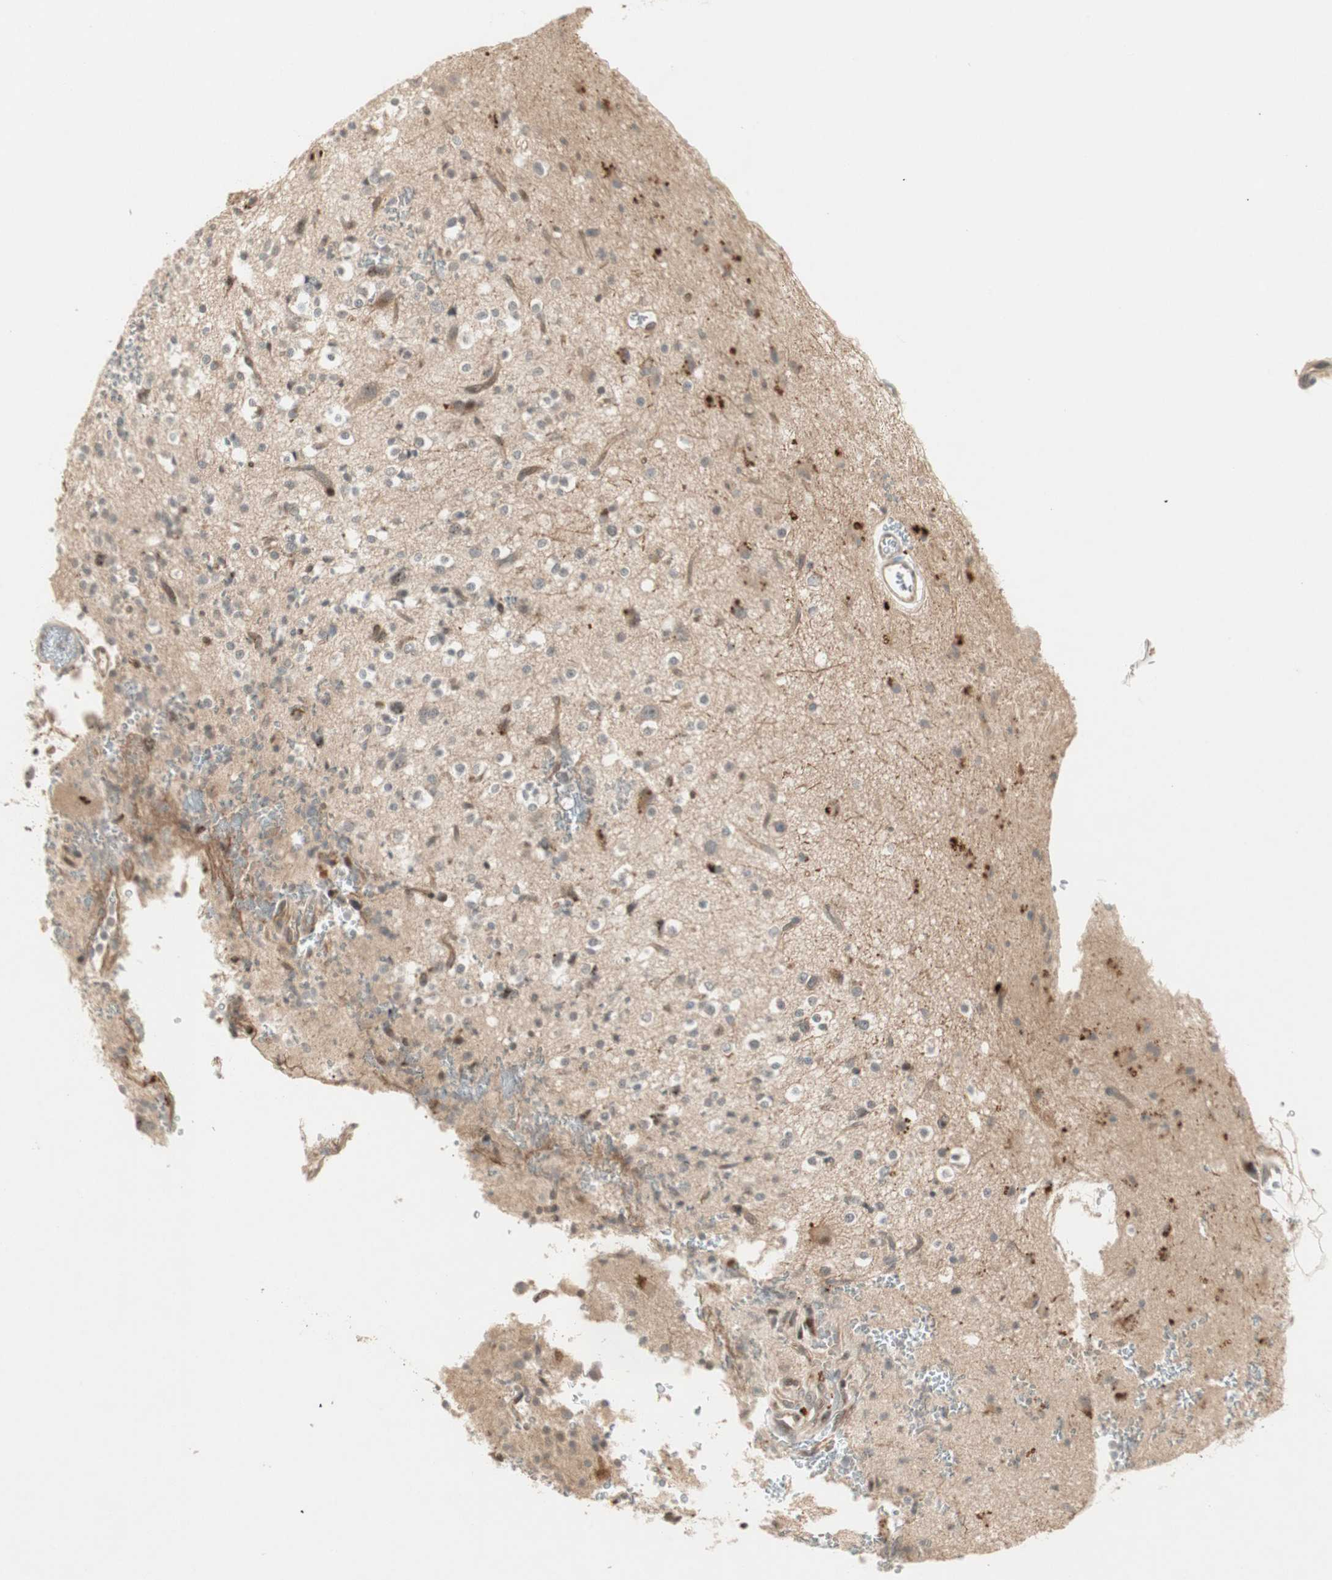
{"staining": {"intensity": "weak", "quantity": "<25%", "location": "cytoplasmic/membranous"}, "tissue": "glioma", "cell_type": "Tumor cells", "image_type": "cancer", "snomed": [{"axis": "morphology", "description": "Glioma, malignant, High grade"}, {"axis": "topography", "description": "Brain"}], "caption": "The micrograph exhibits no staining of tumor cells in glioma. (IHC, brightfield microscopy, high magnification).", "gene": "ACSL5", "patient": {"sex": "male", "age": 47}}